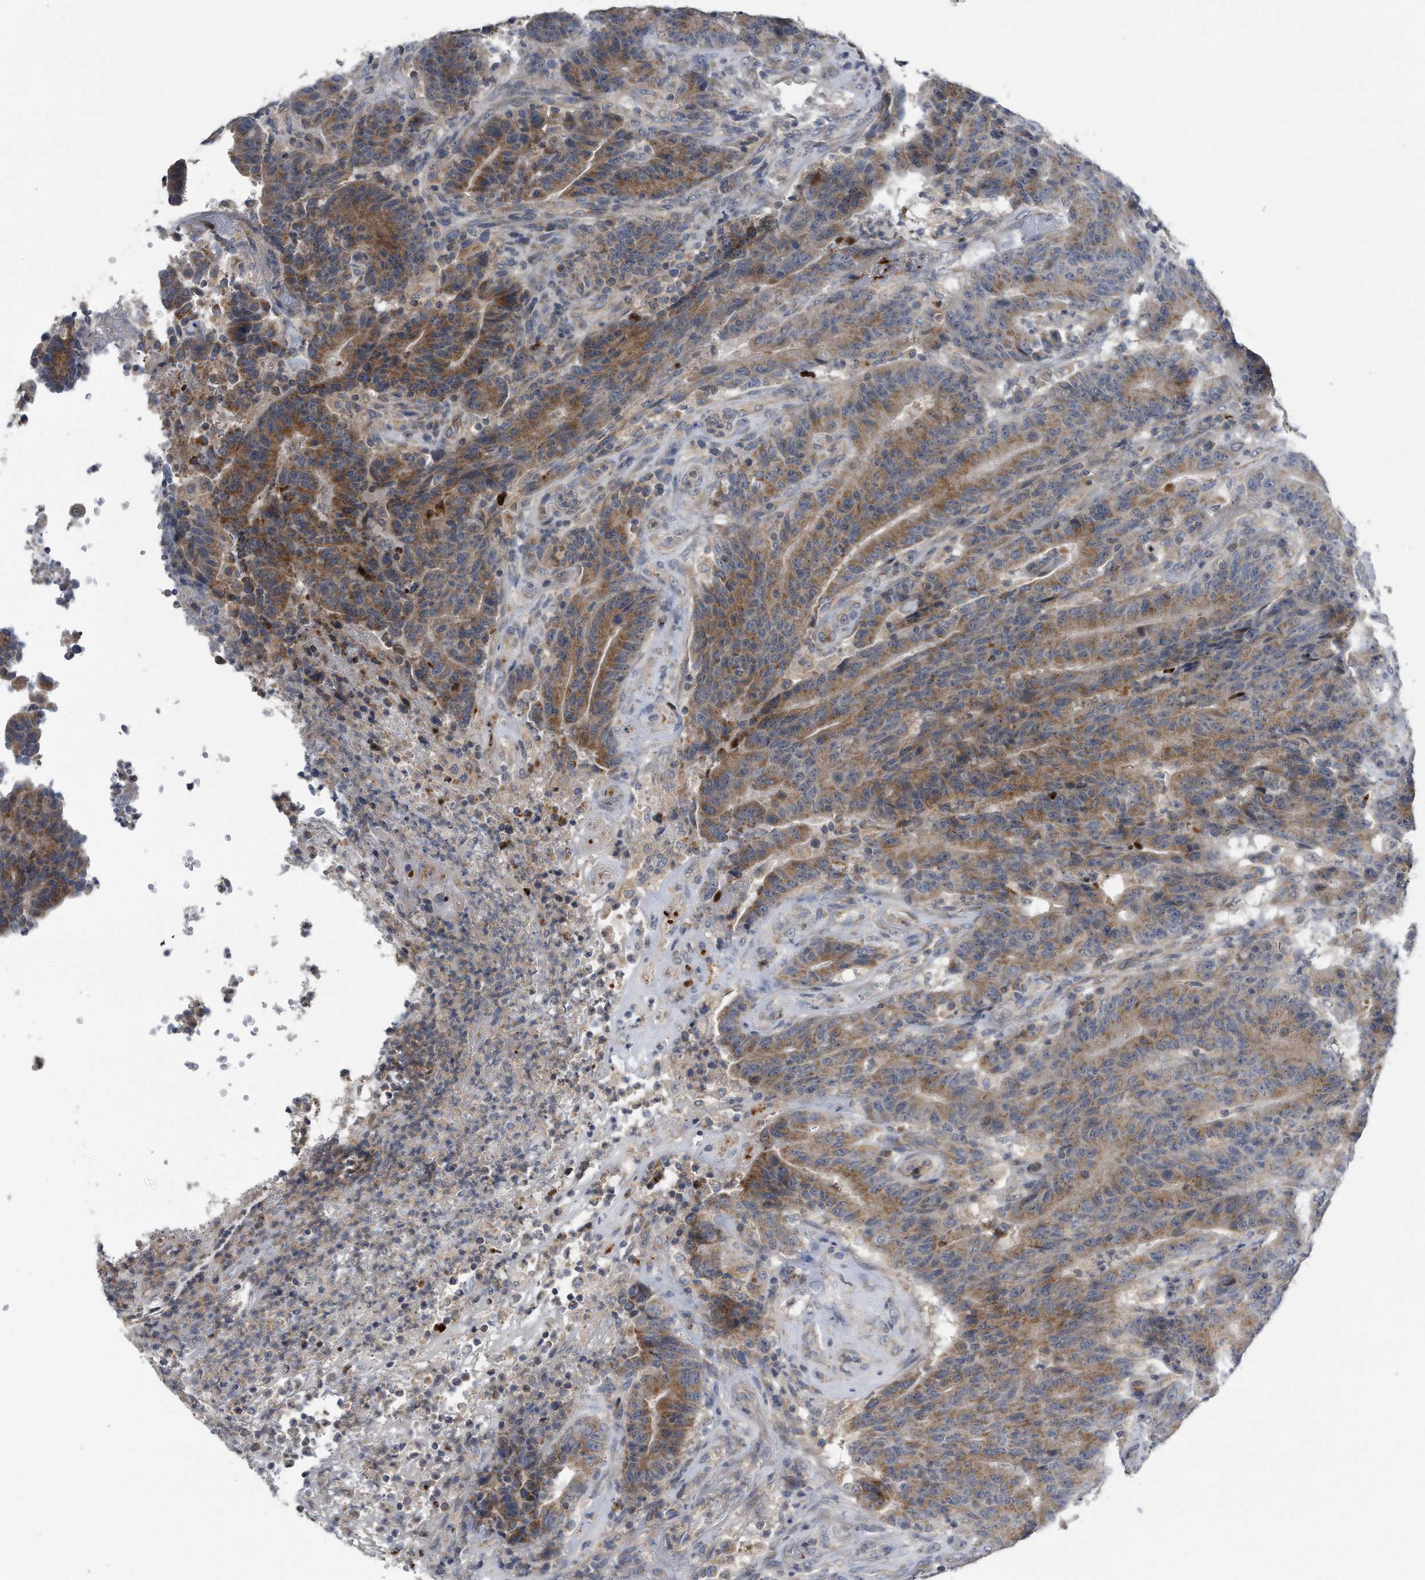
{"staining": {"intensity": "moderate", "quantity": ">75%", "location": "cytoplasmic/membranous"}, "tissue": "colorectal cancer", "cell_type": "Tumor cells", "image_type": "cancer", "snomed": [{"axis": "morphology", "description": "Normal tissue, NOS"}, {"axis": "morphology", "description": "Adenocarcinoma, NOS"}, {"axis": "topography", "description": "Colon"}], "caption": "About >75% of tumor cells in colorectal adenocarcinoma reveal moderate cytoplasmic/membranous protein staining as visualized by brown immunohistochemical staining.", "gene": "LYRM4", "patient": {"sex": "female", "age": 75}}